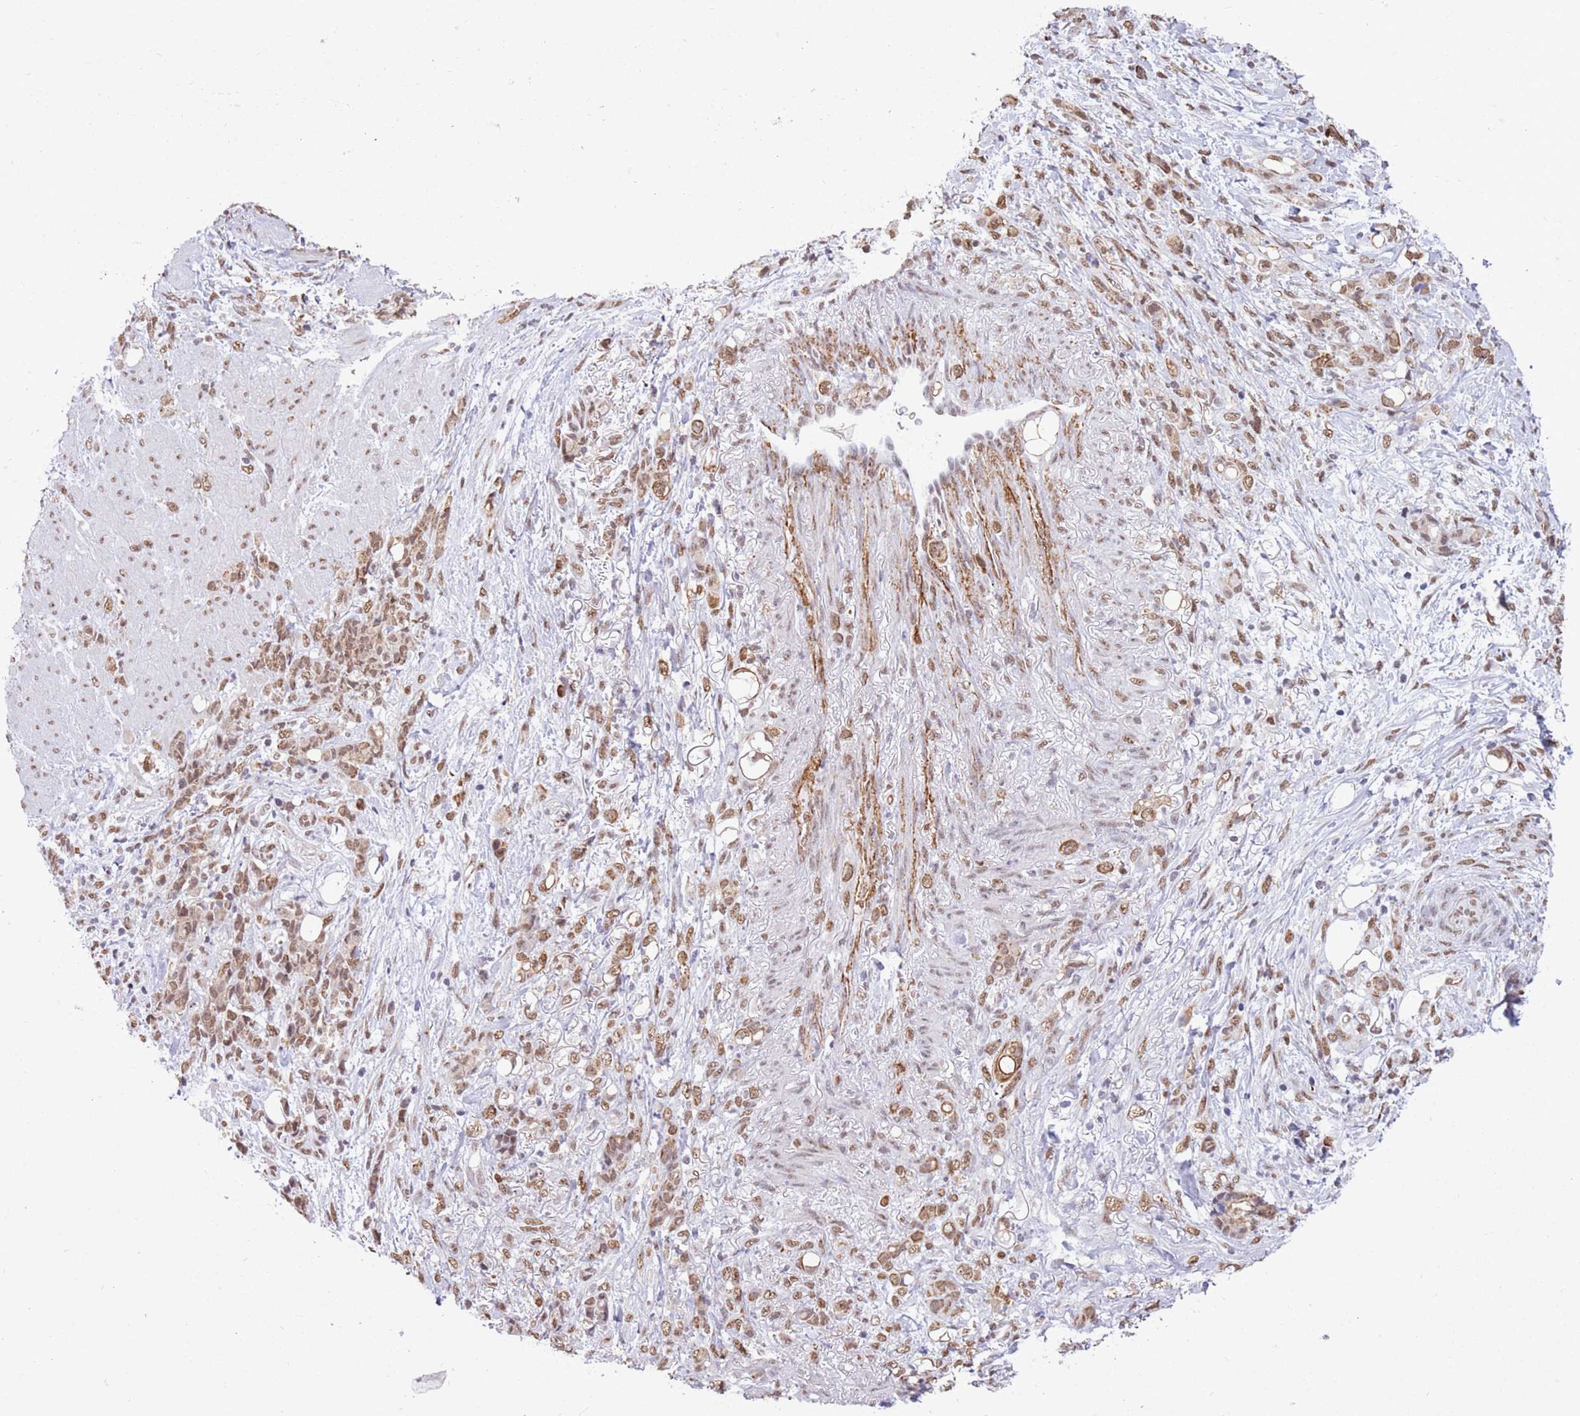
{"staining": {"intensity": "moderate", "quantity": ">75%", "location": "nuclear"}, "tissue": "stomach cancer", "cell_type": "Tumor cells", "image_type": "cancer", "snomed": [{"axis": "morphology", "description": "Normal tissue, NOS"}, {"axis": "morphology", "description": "Adenocarcinoma, NOS"}, {"axis": "topography", "description": "Stomach"}], "caption": "Tumor cells display medium levels of moderate nuclear expression in about >75% of cells in stomach cancer.", "gene": "TRIM32", "patient": {"sex": "female", "age": 79}}